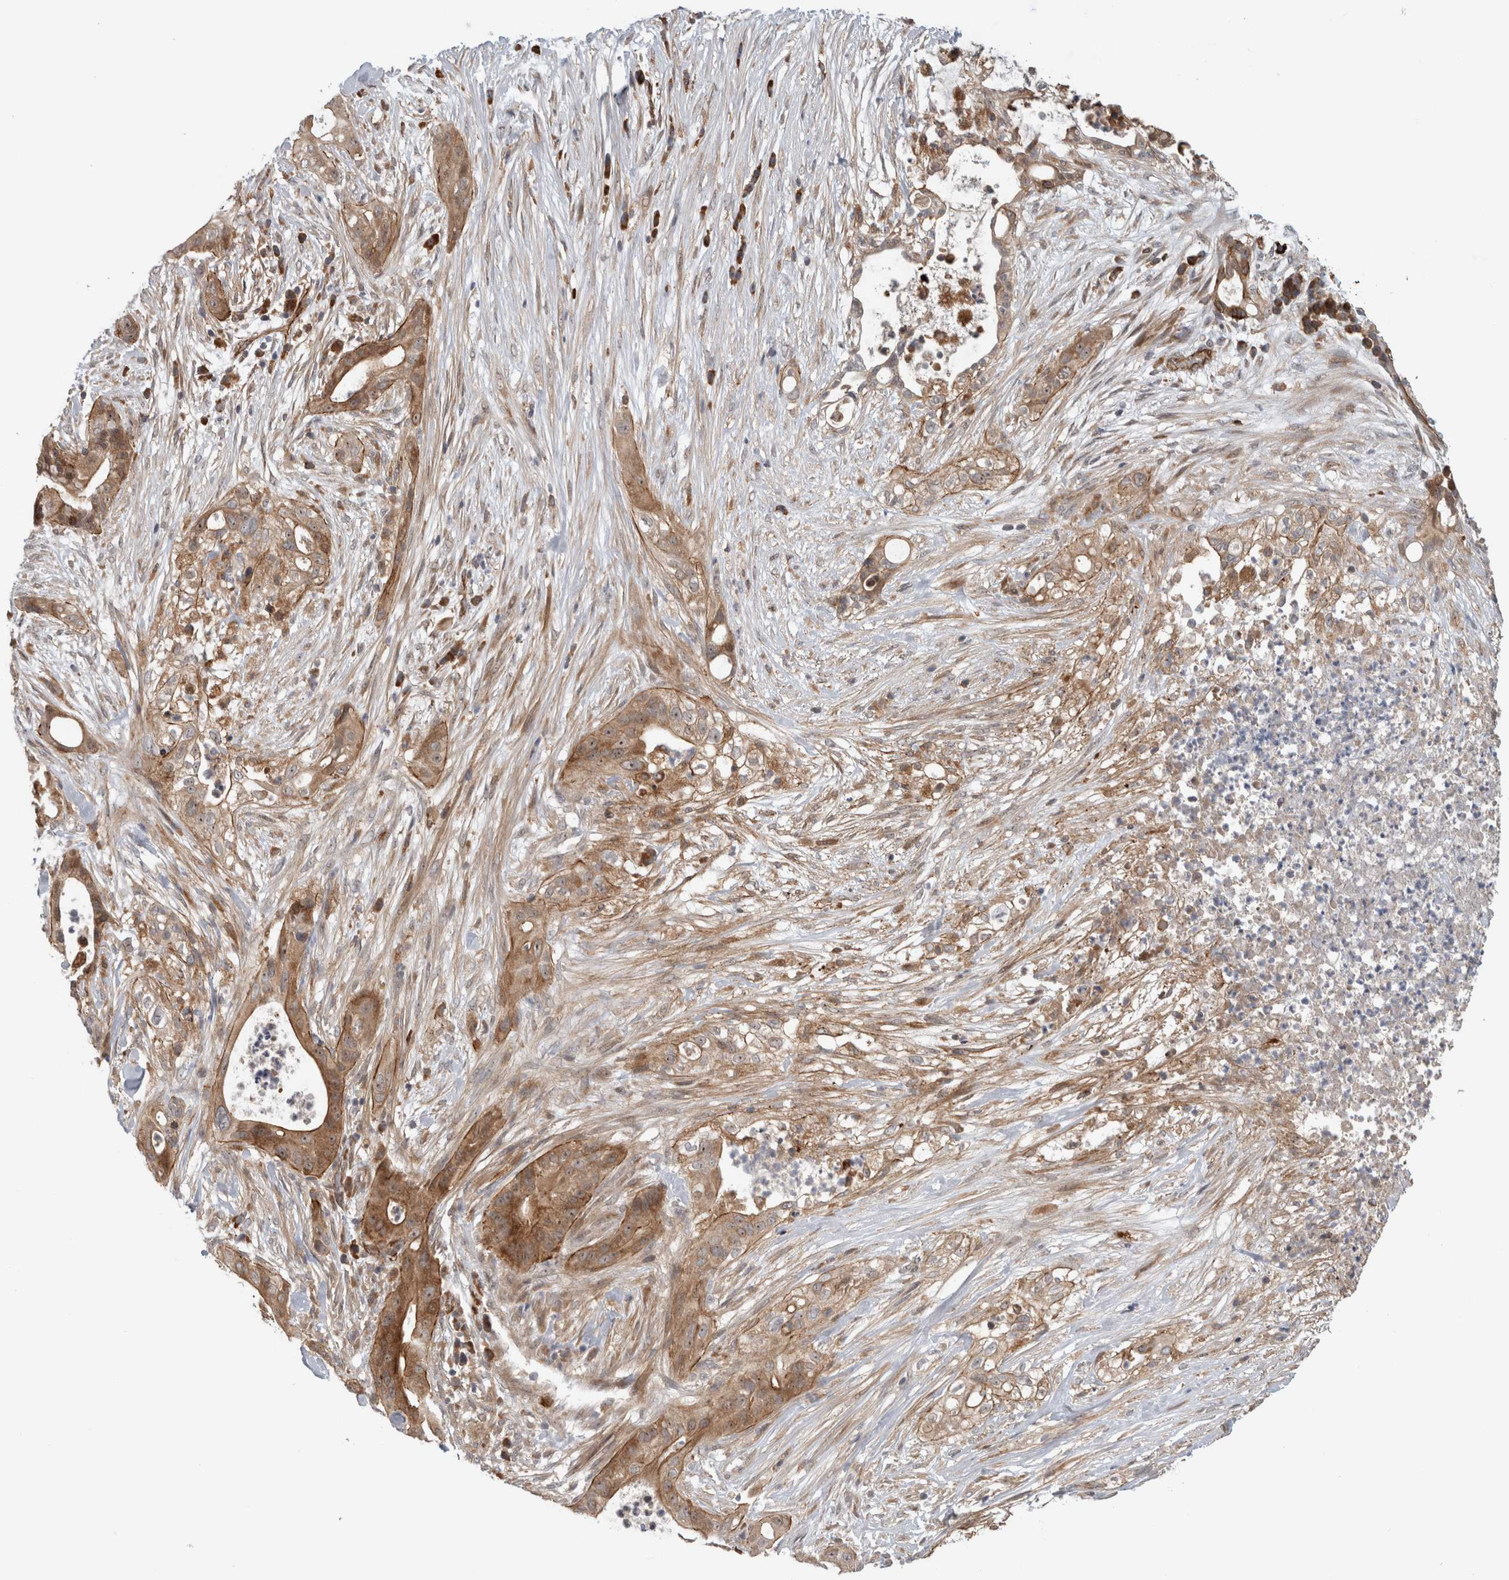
{"staining": {"intensity": "moderate", "quantity": ">75%", "location": "cytoplasmic/membranous"}, "tissue": "pancreatic cancer", "cell_type": "Tumor cells", "image_type": "cancer", "snomed": [{"axis": "morphology", "description": "Adenocarcinoma, NOS"}, {"axis": "topography", "description": "Pancreas"}], "caption": "Pancreatic adenocarcinoma stained with immunohistochemistry shows moderate cytoplasmic/membranous expression in approximately >75% of tumor cells. (Brightfield microscopy of DAB IHC at high magnification).", "gene": "ADGRL3", "patient": {"sex": "male", "age": 58}}